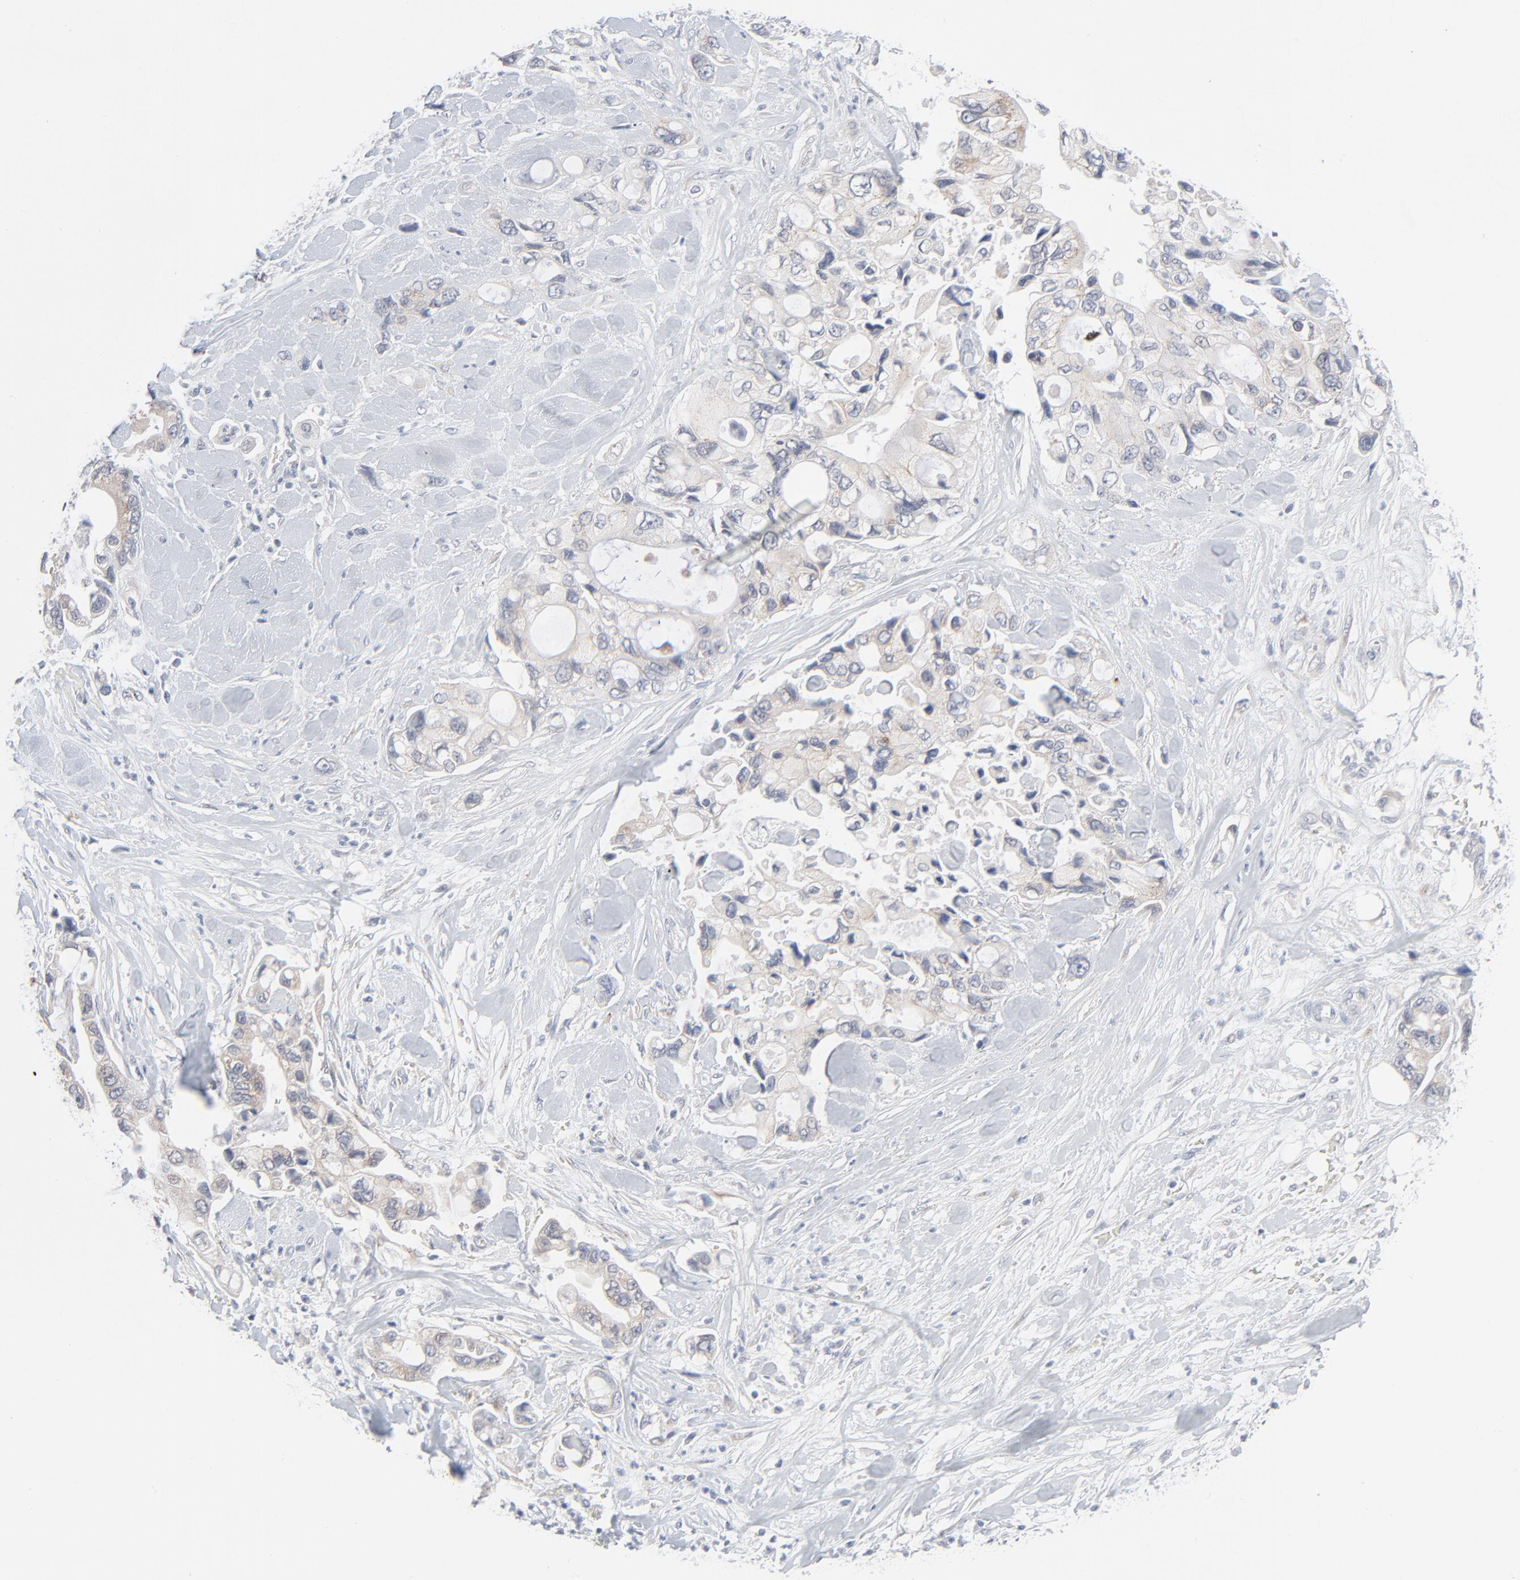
{"staining": {"intensity": "weak", "quantity": "<25%", "location": "cytoplasmic/membranous"}, "tissue": "pancreatic cancer", "cell_type": "Tumor cells", "image_type": "cancer", "snomed": [{"axis": "morphology", "description": "Adenocarcinoma, NOS"}, {"axis": "topography", "description": "Pancreas"}], "caption": "Protein analysis of pancreatic adenocarcinoma exhibits no significant expression in tumor cells. (Immunohistochemistry (ihc), brightfield microscopy, high magnification).", "gene": "KDSR", "patient": {"sex": "male", "age": 70}}